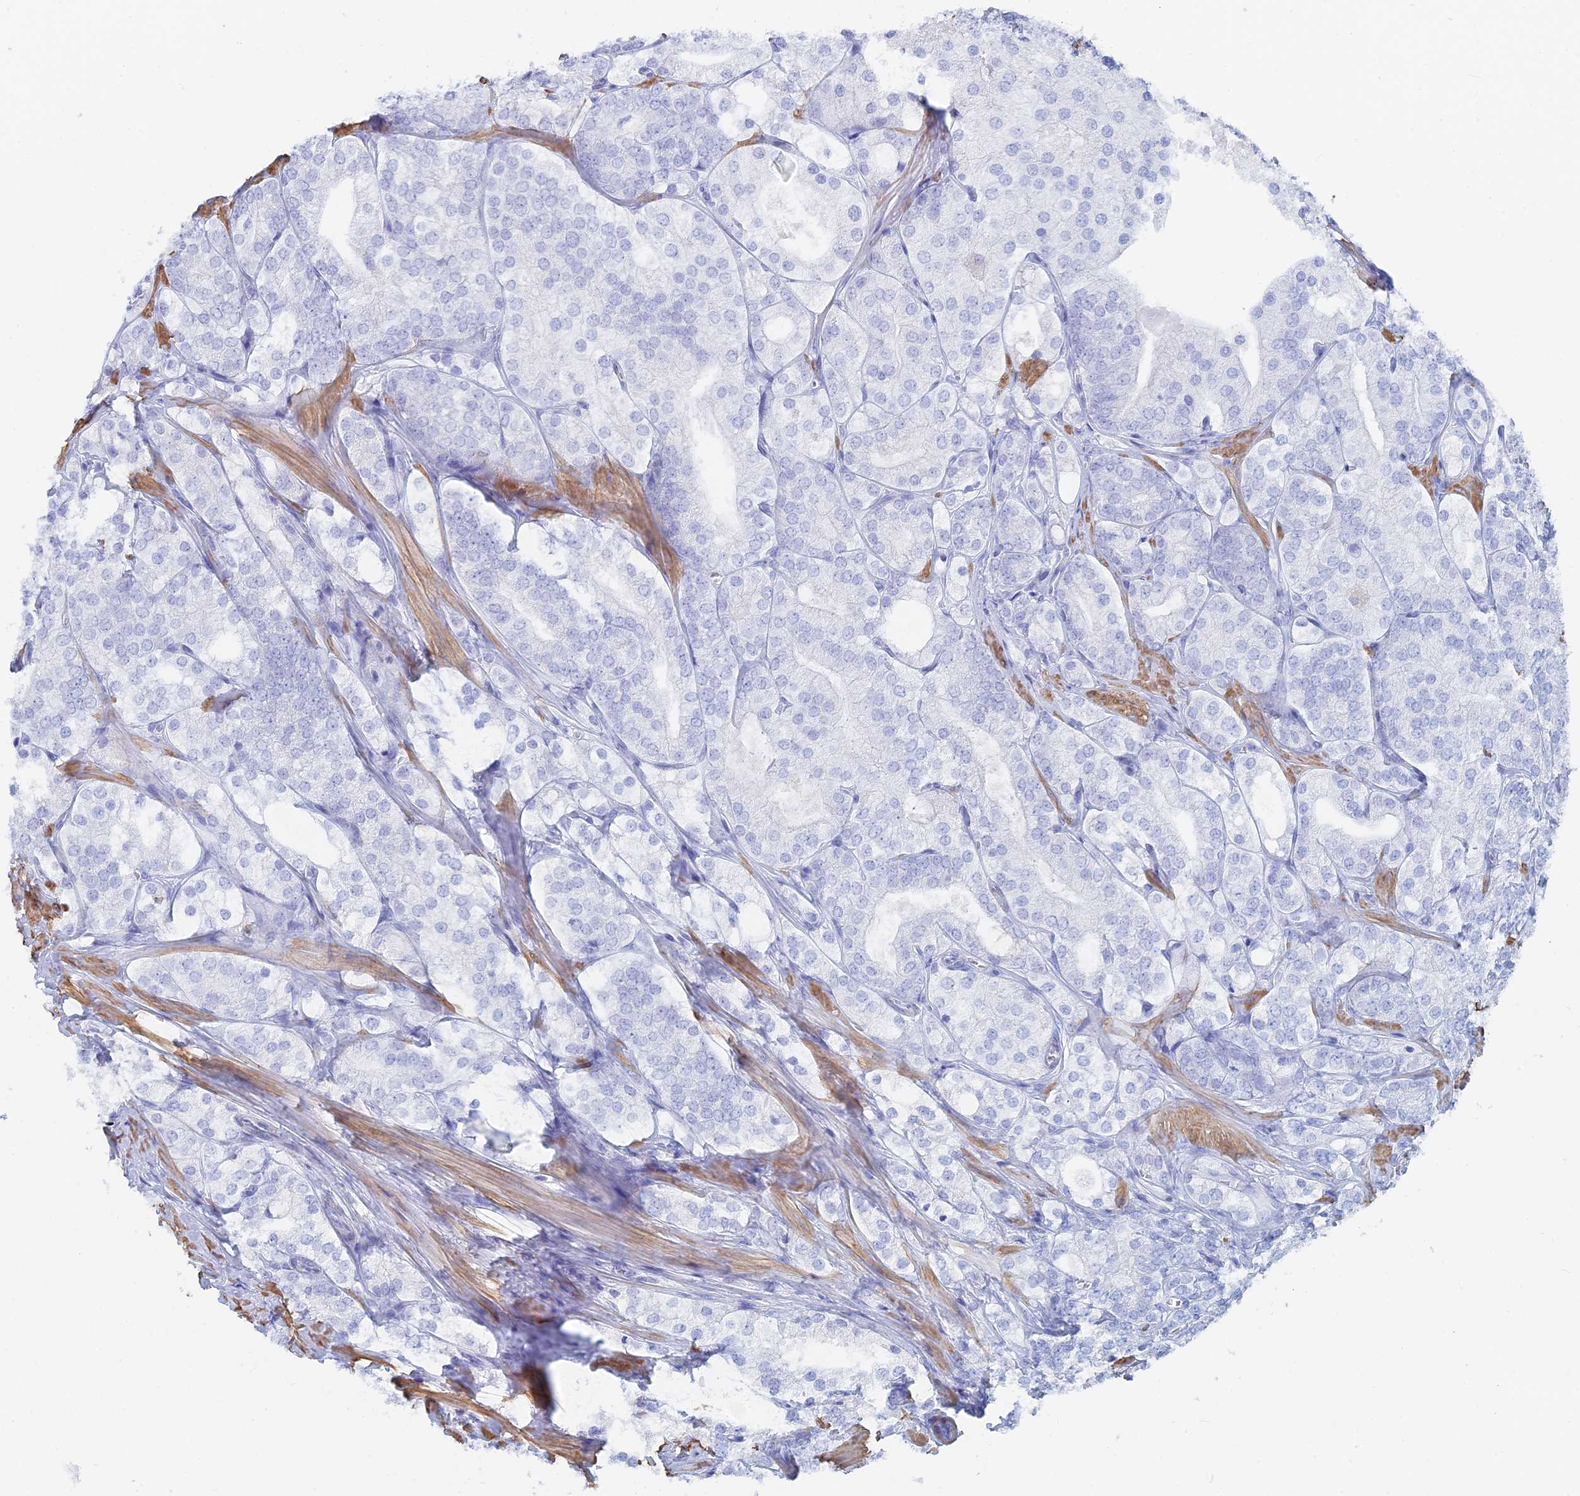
{"staining": {"intensity": "negative", "quantity": "none", "location": "none"}, "tissue": "prostate cancer", "cell_type": "Tumor cells", "image_type": "cancer", "snomed": [{"axis": "morphology", "description": "Adenocarcinoma, High grade"}, {"axis": "topography", "description": "Prostate"}], "caption": "Immunohistochemistry (IHC) micrograph of neoplastic tissue: human high-grade adenocarcinoma (prostate) stained with DAB demonstrates no significant protein positivity in tumor cells.", "gene": "KCNK18", "patient": {"sex": "male", "age": 50}}